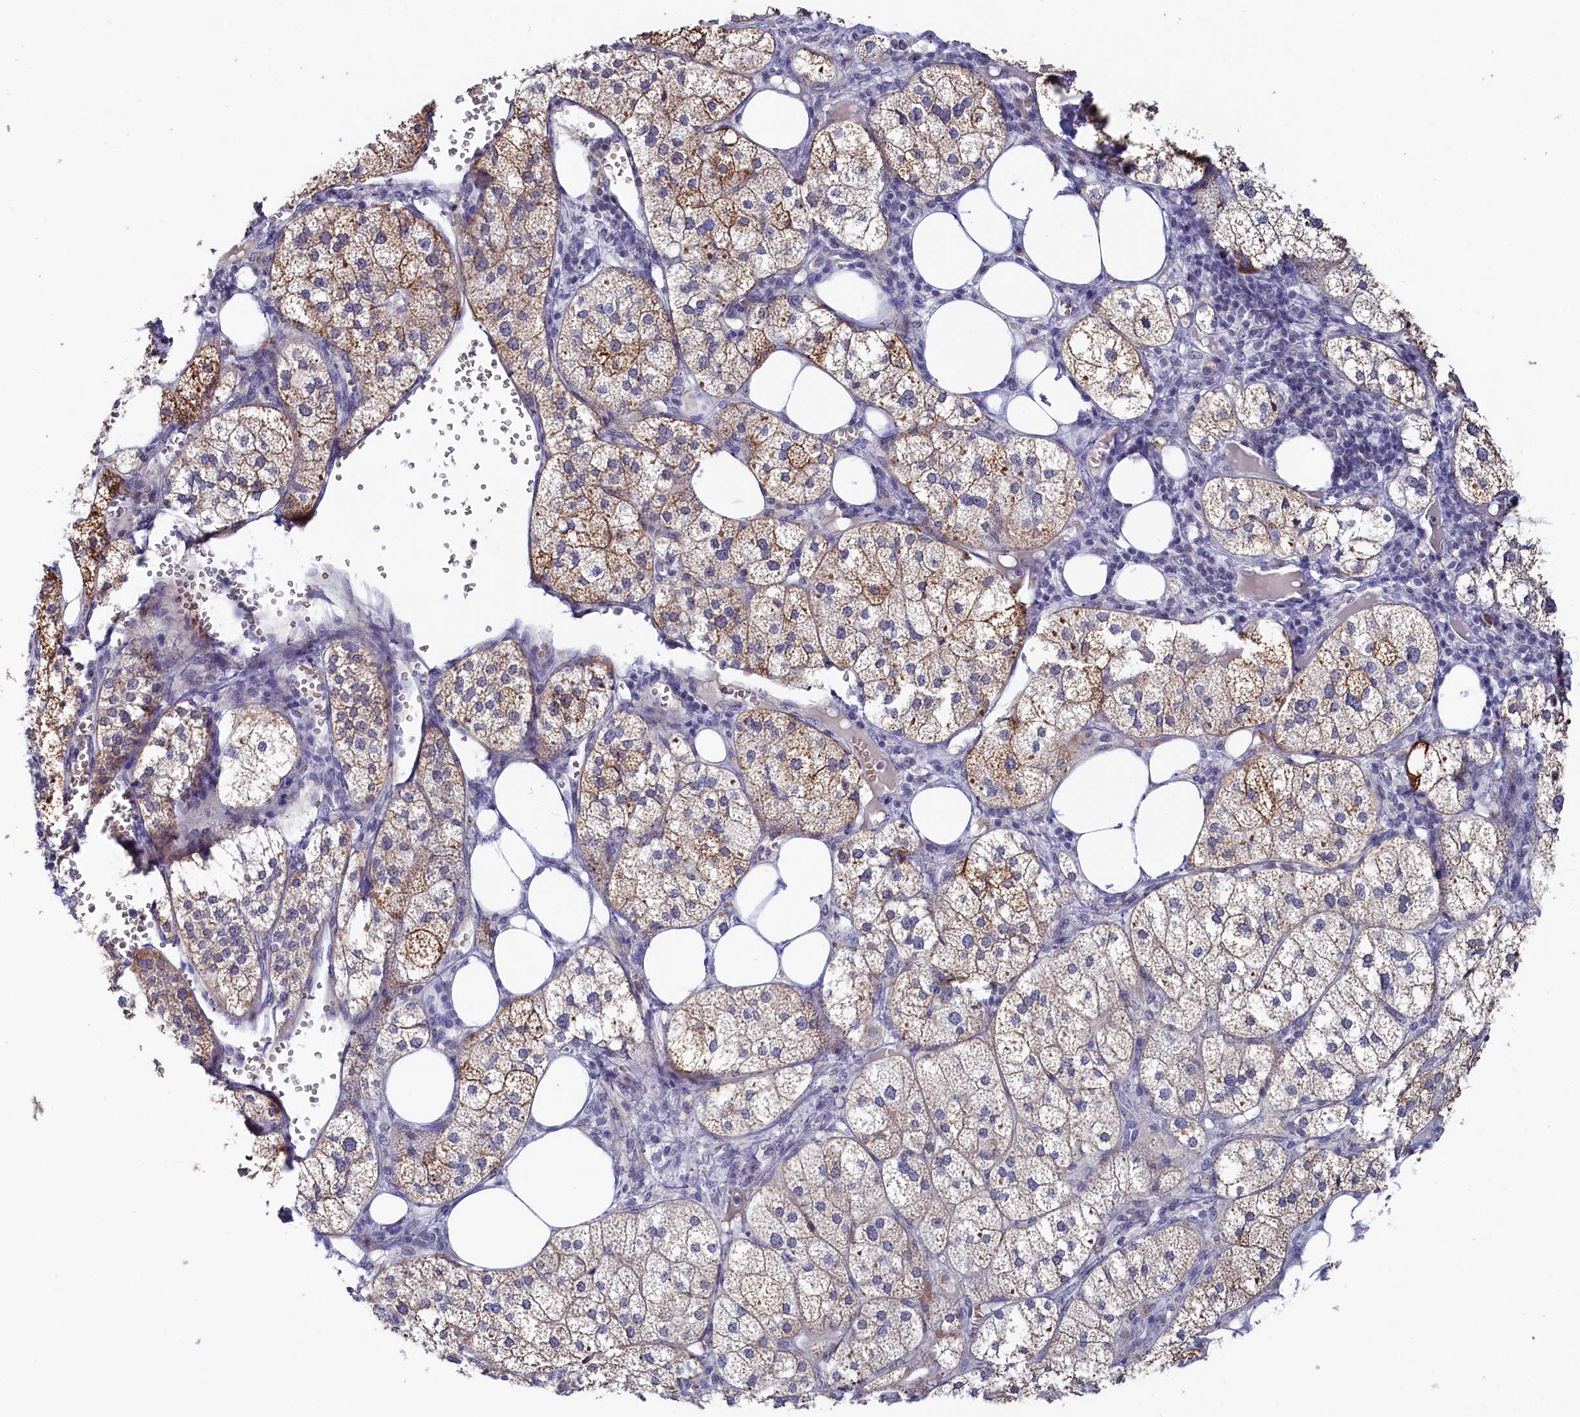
{"staining": {"intensity": "moderate", "quantity": ">75%", "location": "cytoplasmic/membranous"}, "tissue": "adrenal gland", "cell_type": "Glandular cells", "image_type": "normal", "snomed": [{"axis": "morphology", "description": "Normal tissue, NOS"}, {"axis": "topography", "description": "Adrenal gland"}], "caption": "A photomicrograph of human adrenal gland stained for a protein shows moderate cytoplasmic/membranous brown staining in glandular cells. The staining was performed using DAB to visualize the protein expression in brown, while the nuclei were stained in blue with hematoxylin (Magnification: 20x).", "gene": "TIGD4", "patient": {"sex": "female", "age": 61}}